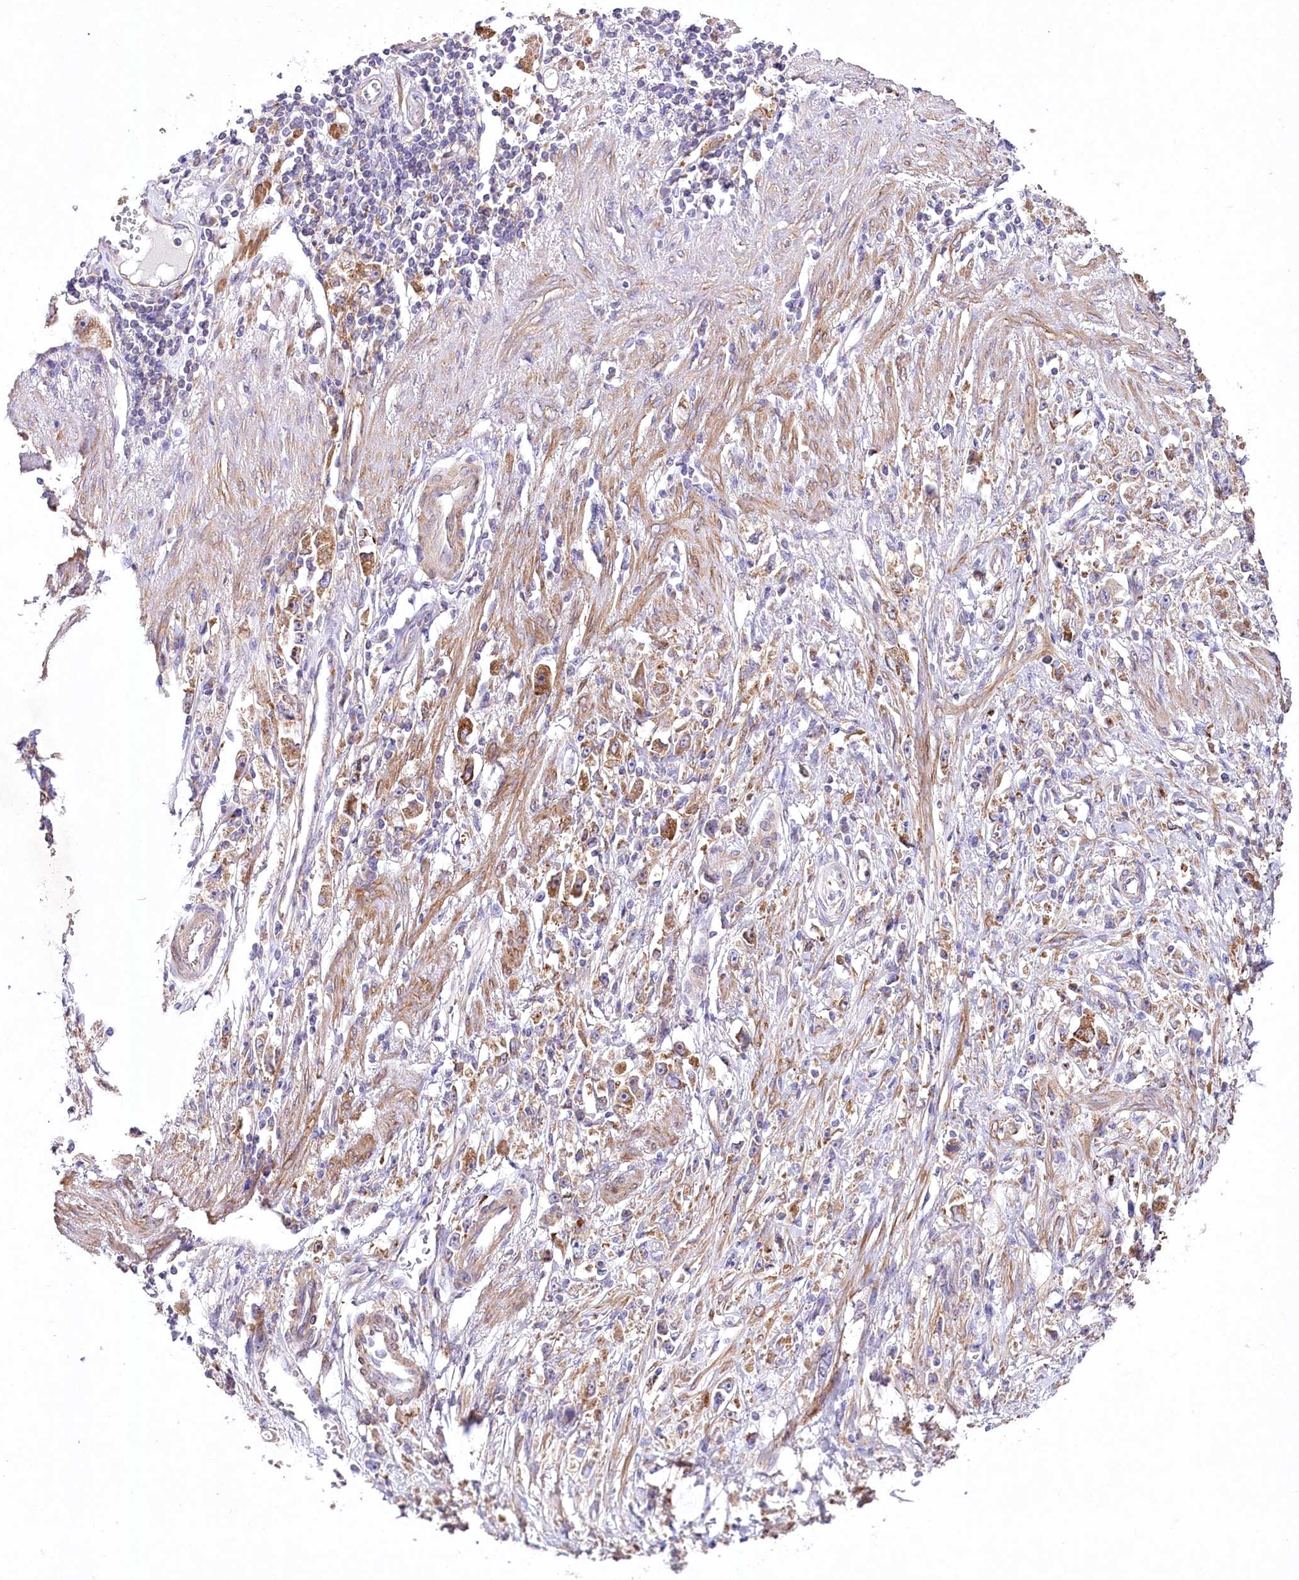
{"staining": {"intensity": "moderate", "quantity": ">75%", "location": "cytoplasmic/membranous"}, "tissue": "stomach cancer", "cell_type": "Tumor cells", "image_type": "cancer", "snomed": [{"axis": "morphology", "description": "Adenocarcinoma, NOS"}, {"axis": "topography", "description": "Stomach"}], "caption": "Stomach cancer stained with a protein marker demonstrates moderate staining in tumor cells.", "gene": "STX6", "patient": {"sex": "female", "age": 59}}